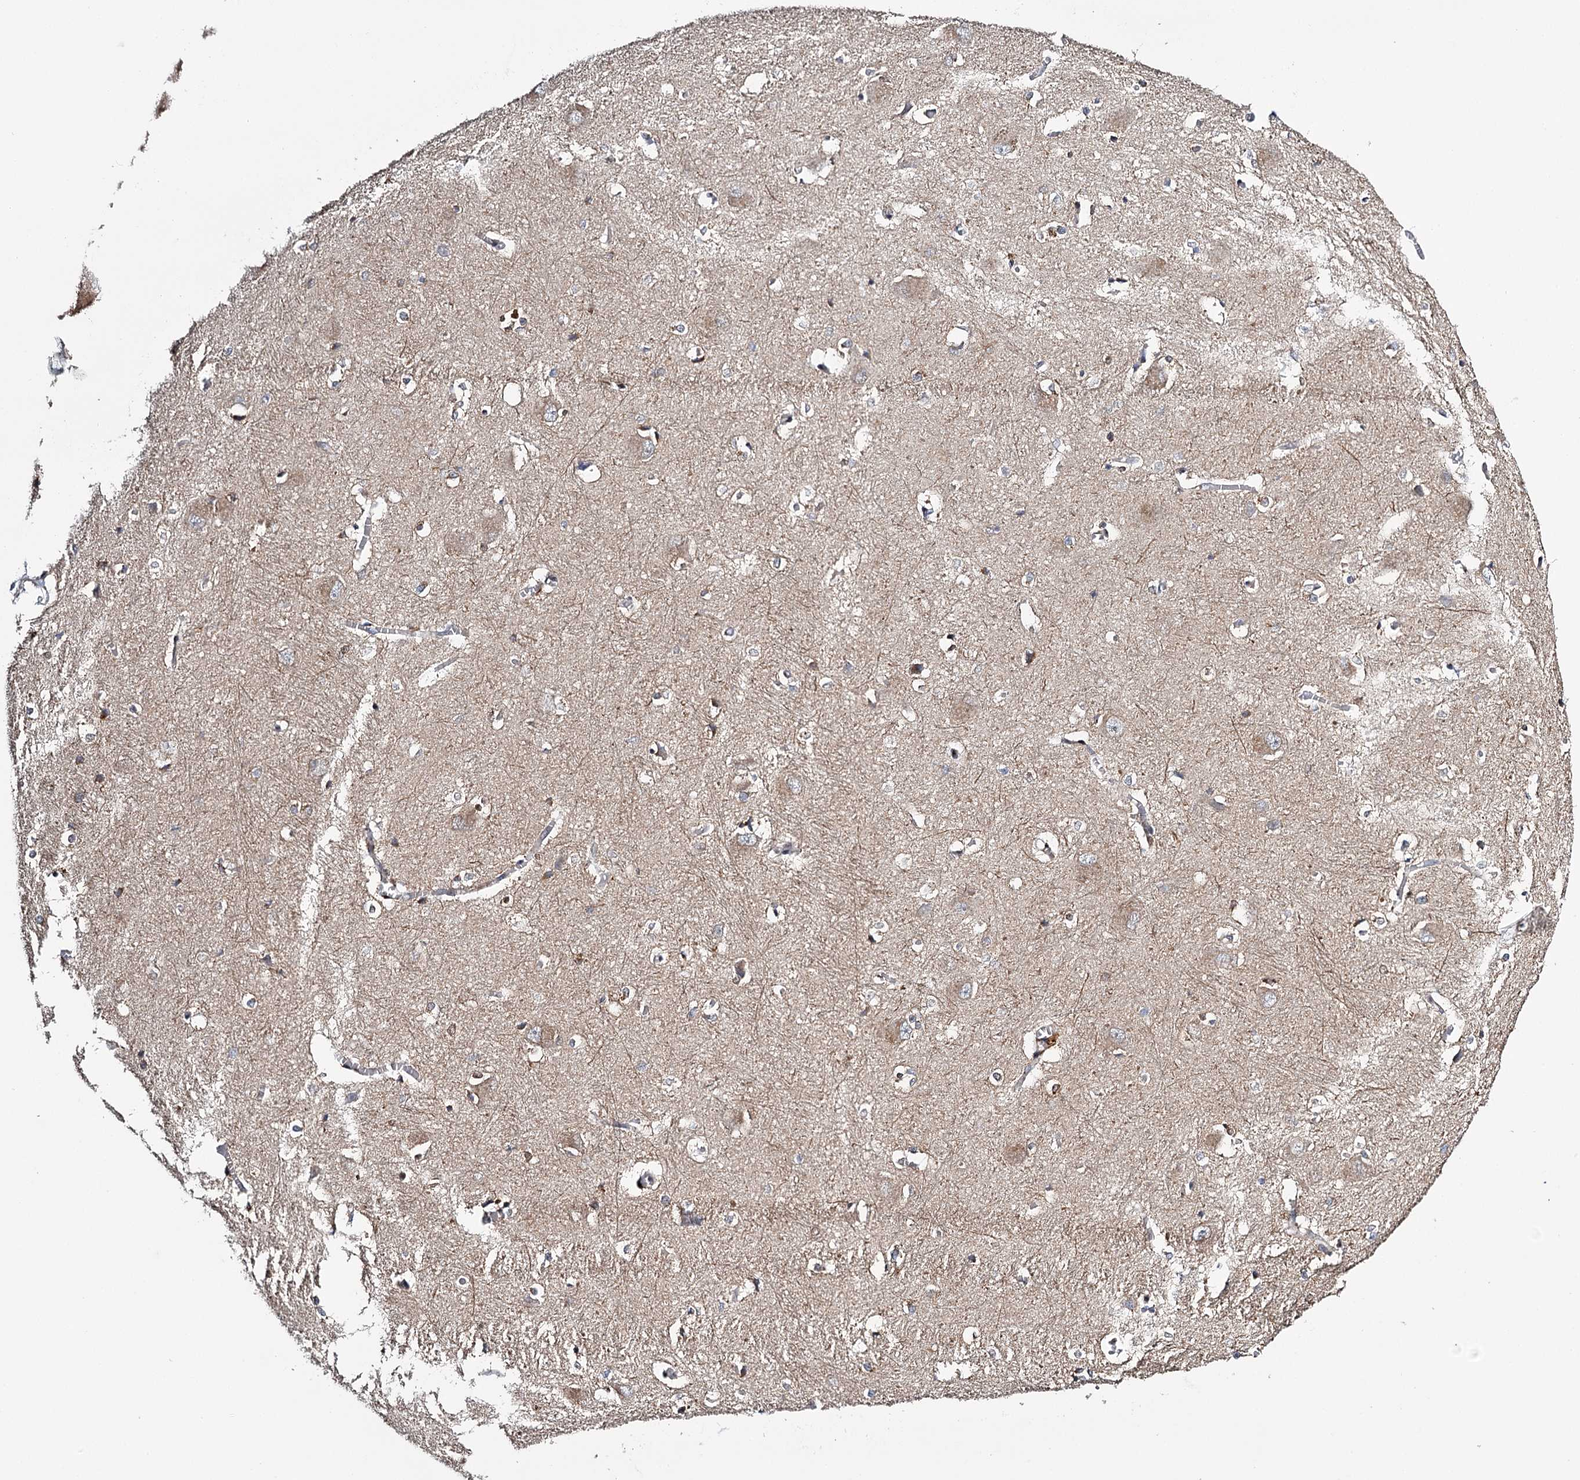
{"staining": {"intensity": "weak", "quantity": "25%-75%", "location": "cytoplasmic/membranous"}, "tissue": "caudate", "cell_type": "Glial cells", "image_type": "normal", "snomed": [{"axis": "morphology", "description": "Normal tissue, NOS"}, {"axis": "topography", "description": "Lateral ventricle wall"}], "caption": "This is an image of immunohistochemistry (IHC) staining of normal caudate, which shows weak staining in the cytoplasmic/membranous of glial cells.", "gene": "CFAP46", "patient": {"sex": "male", "age": 37}}